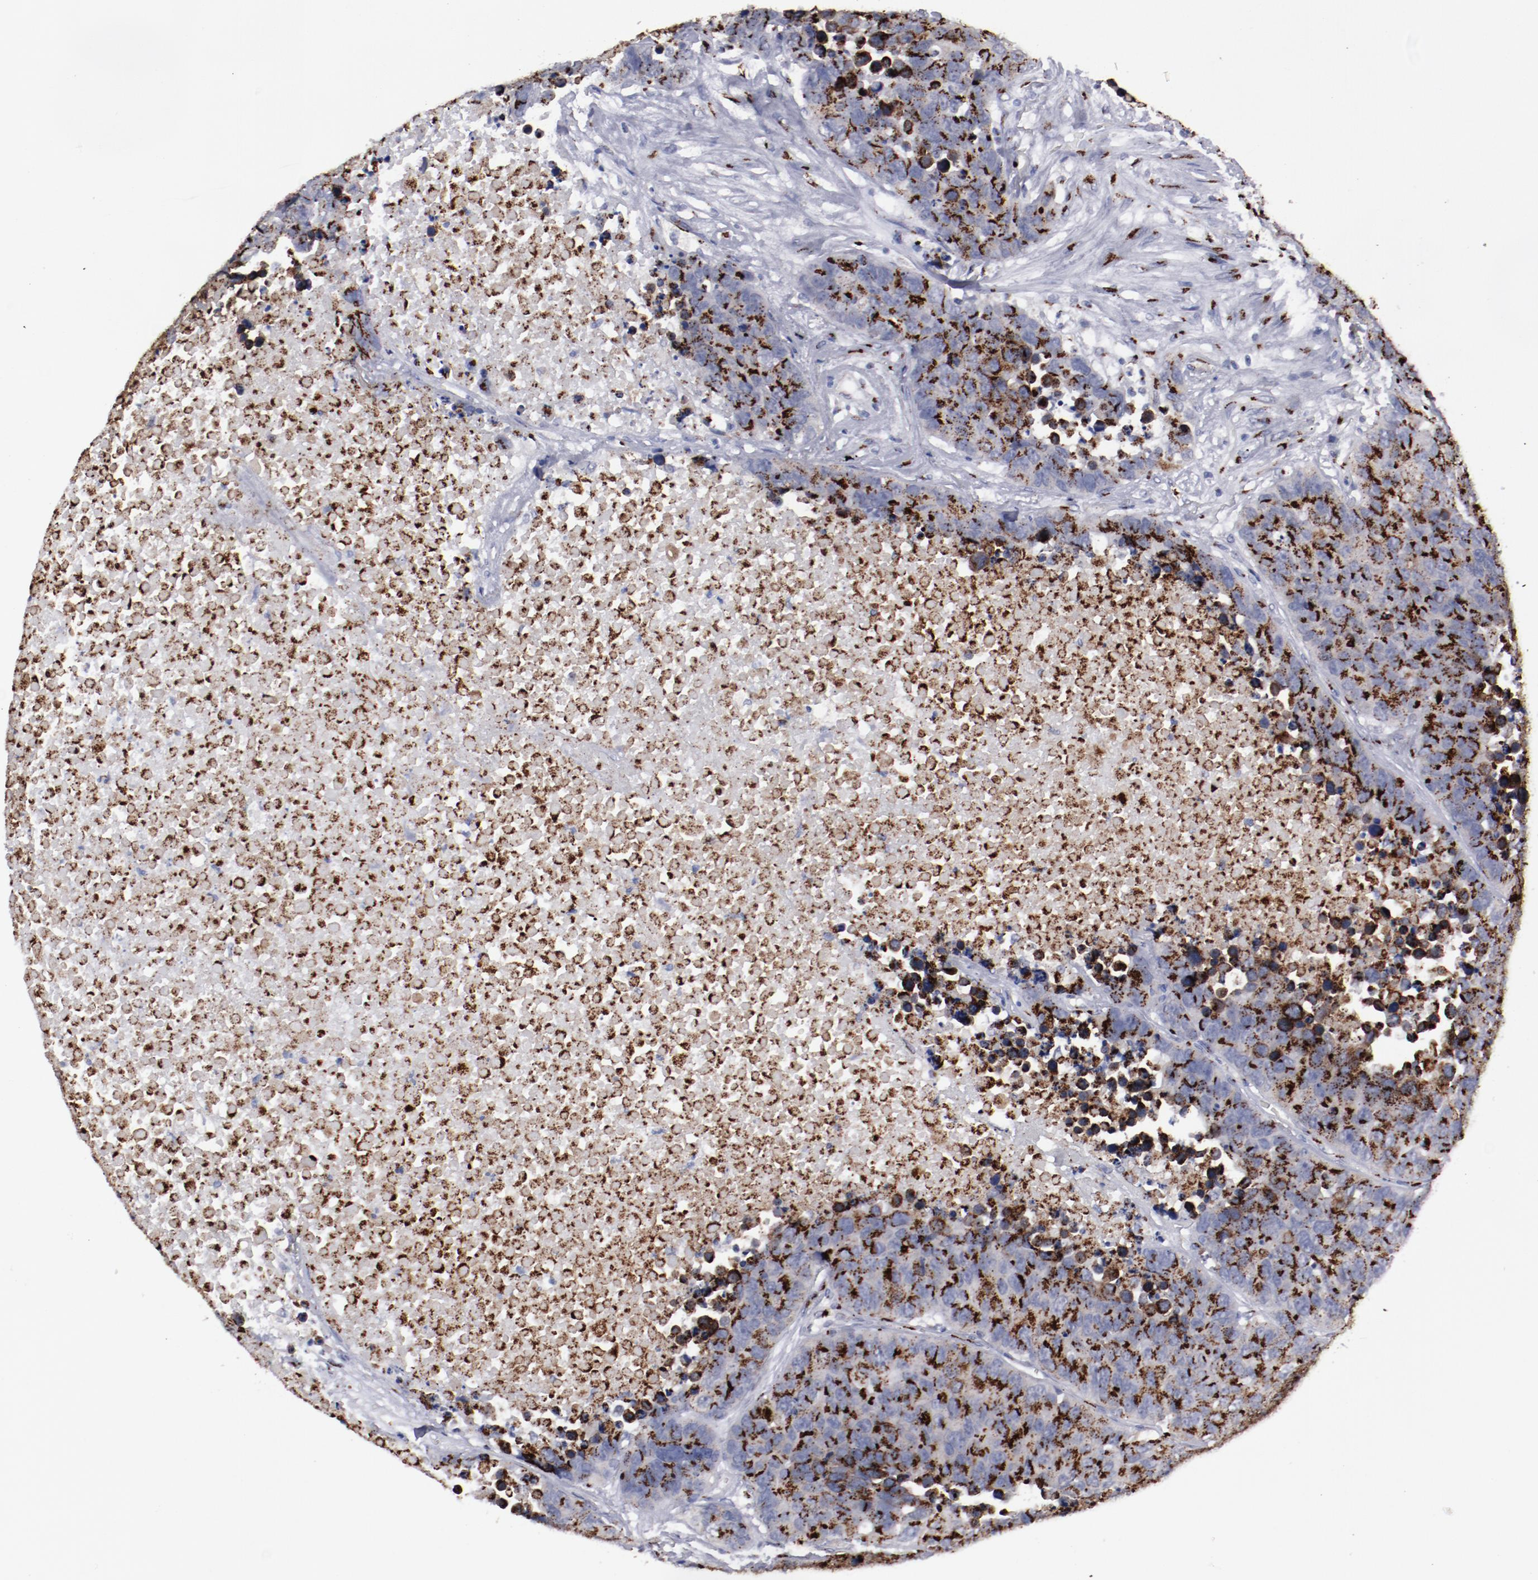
{"staining": {"intensity": "strong", "quantity": ">75%", "location": "cytoplasmic/membranous"}, "tissue": "carcinoid", "cell_type": "Tumor cells", "image_type": "cancer", "snomed": [{"axis": "morphology", "description": "Carcinoid, malignant, NOS"}, {"axis": "topography", "description": "Lung"}], "caption": "Immunohistochemistry image of neoplastic tissue: human carcinoid (malignant) stained using IHC exhibits high levels of strong protein expression localized specifically in the cytoplasmic/membranous of tumor cells, appearing as a cytoplasmic/membranous brown color.", "gene": "GOLIM4", "patient": {"sex": "male", "age": 60}}